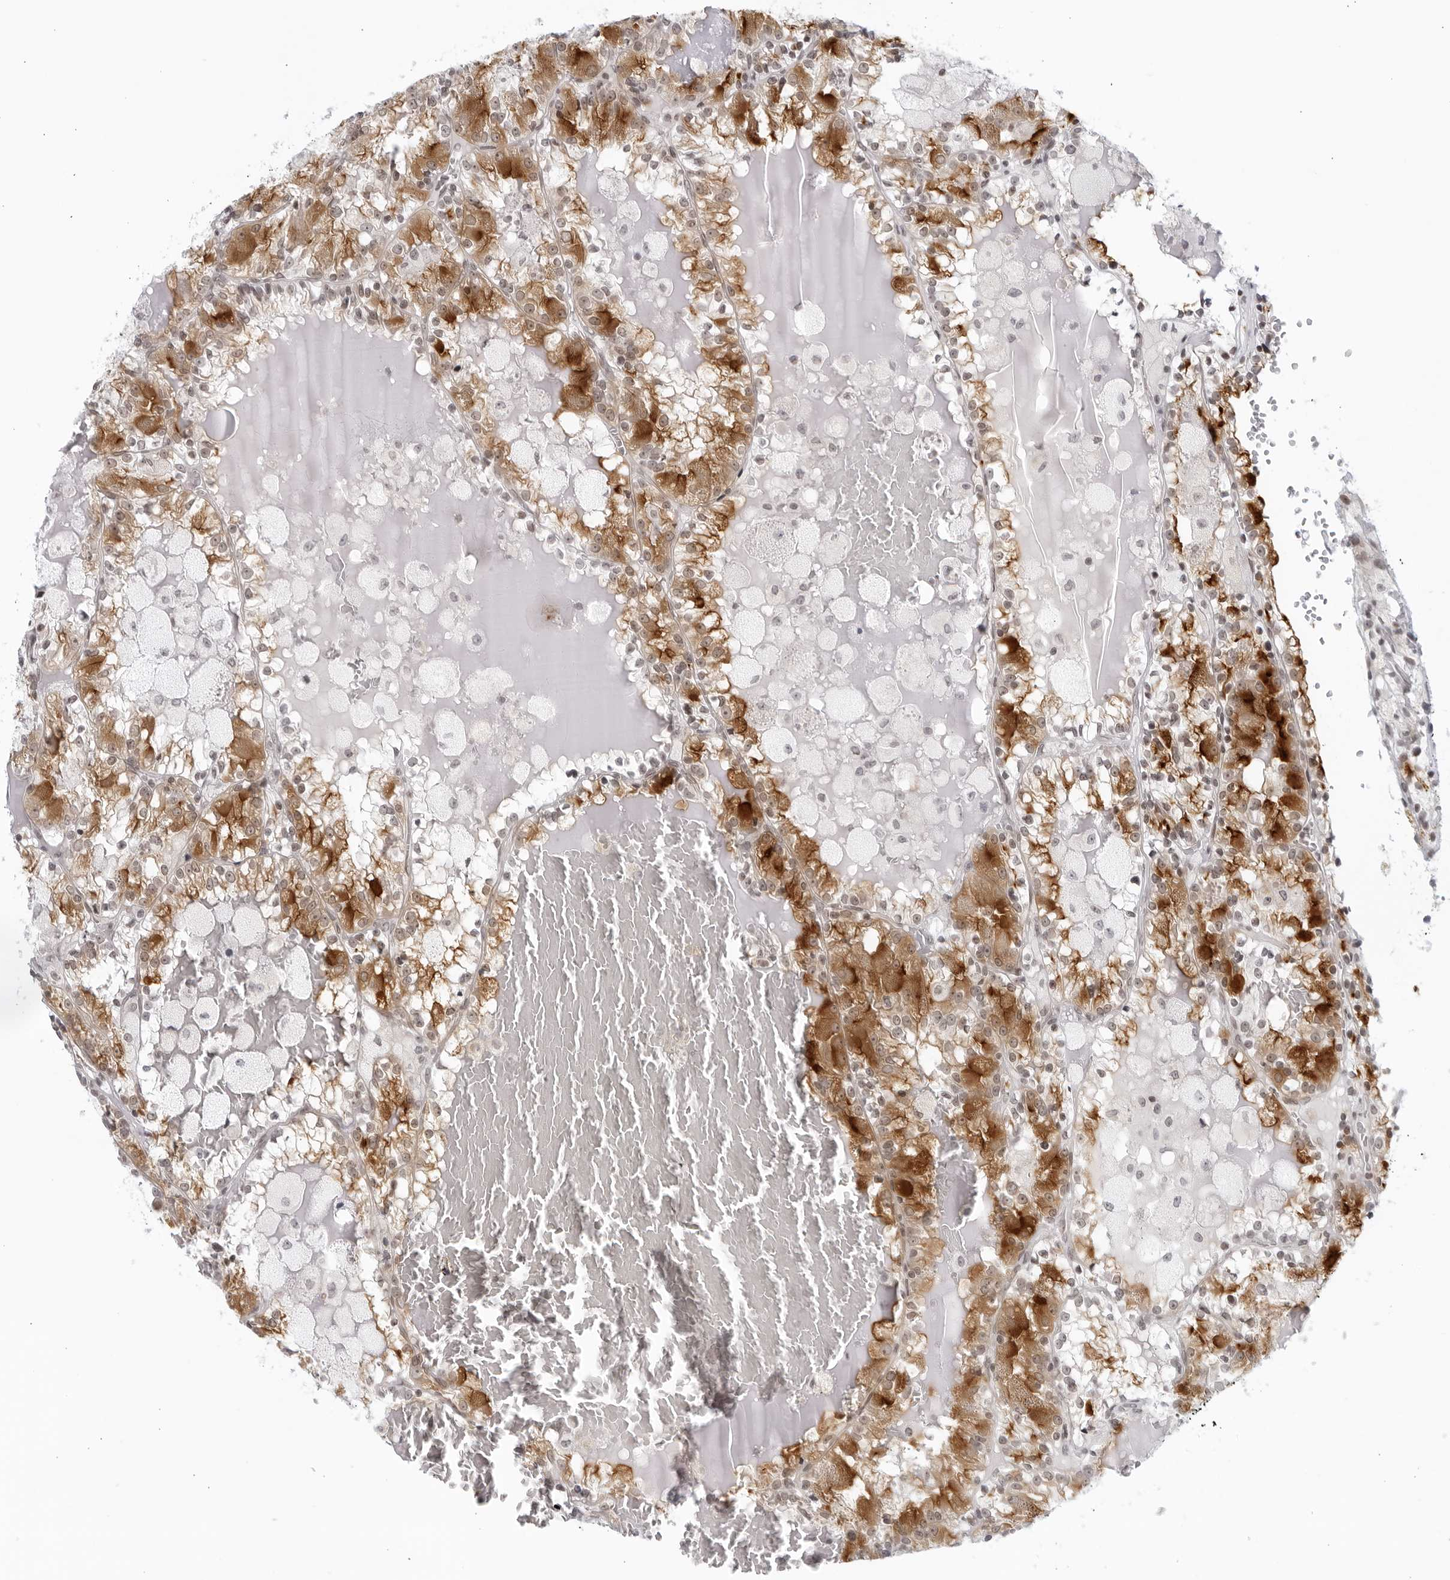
{"staining": {"intensity": "strong", "quantity": "25%-75%", "location": "cytoplasmic/membranous"}, "tissue": "renal cancer", "cell_type": "Tumor cells", "image_type": "cancer", "snomed": [{"axis": "morphology", "description": "Adenocarcinoma, NOS"}, {"axis": "topography", "description": "Kidney"}], "caption": "Immunohistochemistry staining of renal adenocarcinoma, which reveals high levels of strong cytoplasmic/membranous staining in approximately 25%-75% of tumor cells indicating strong cytoplasmic/membranous protein expression. The staining was performed using DAB (brown) for protein detection and nuclei were counterstained in hematoxylin (blue).", "gene": "RAB11FIP3", "patient": {"sex": "female", "age": 56}}